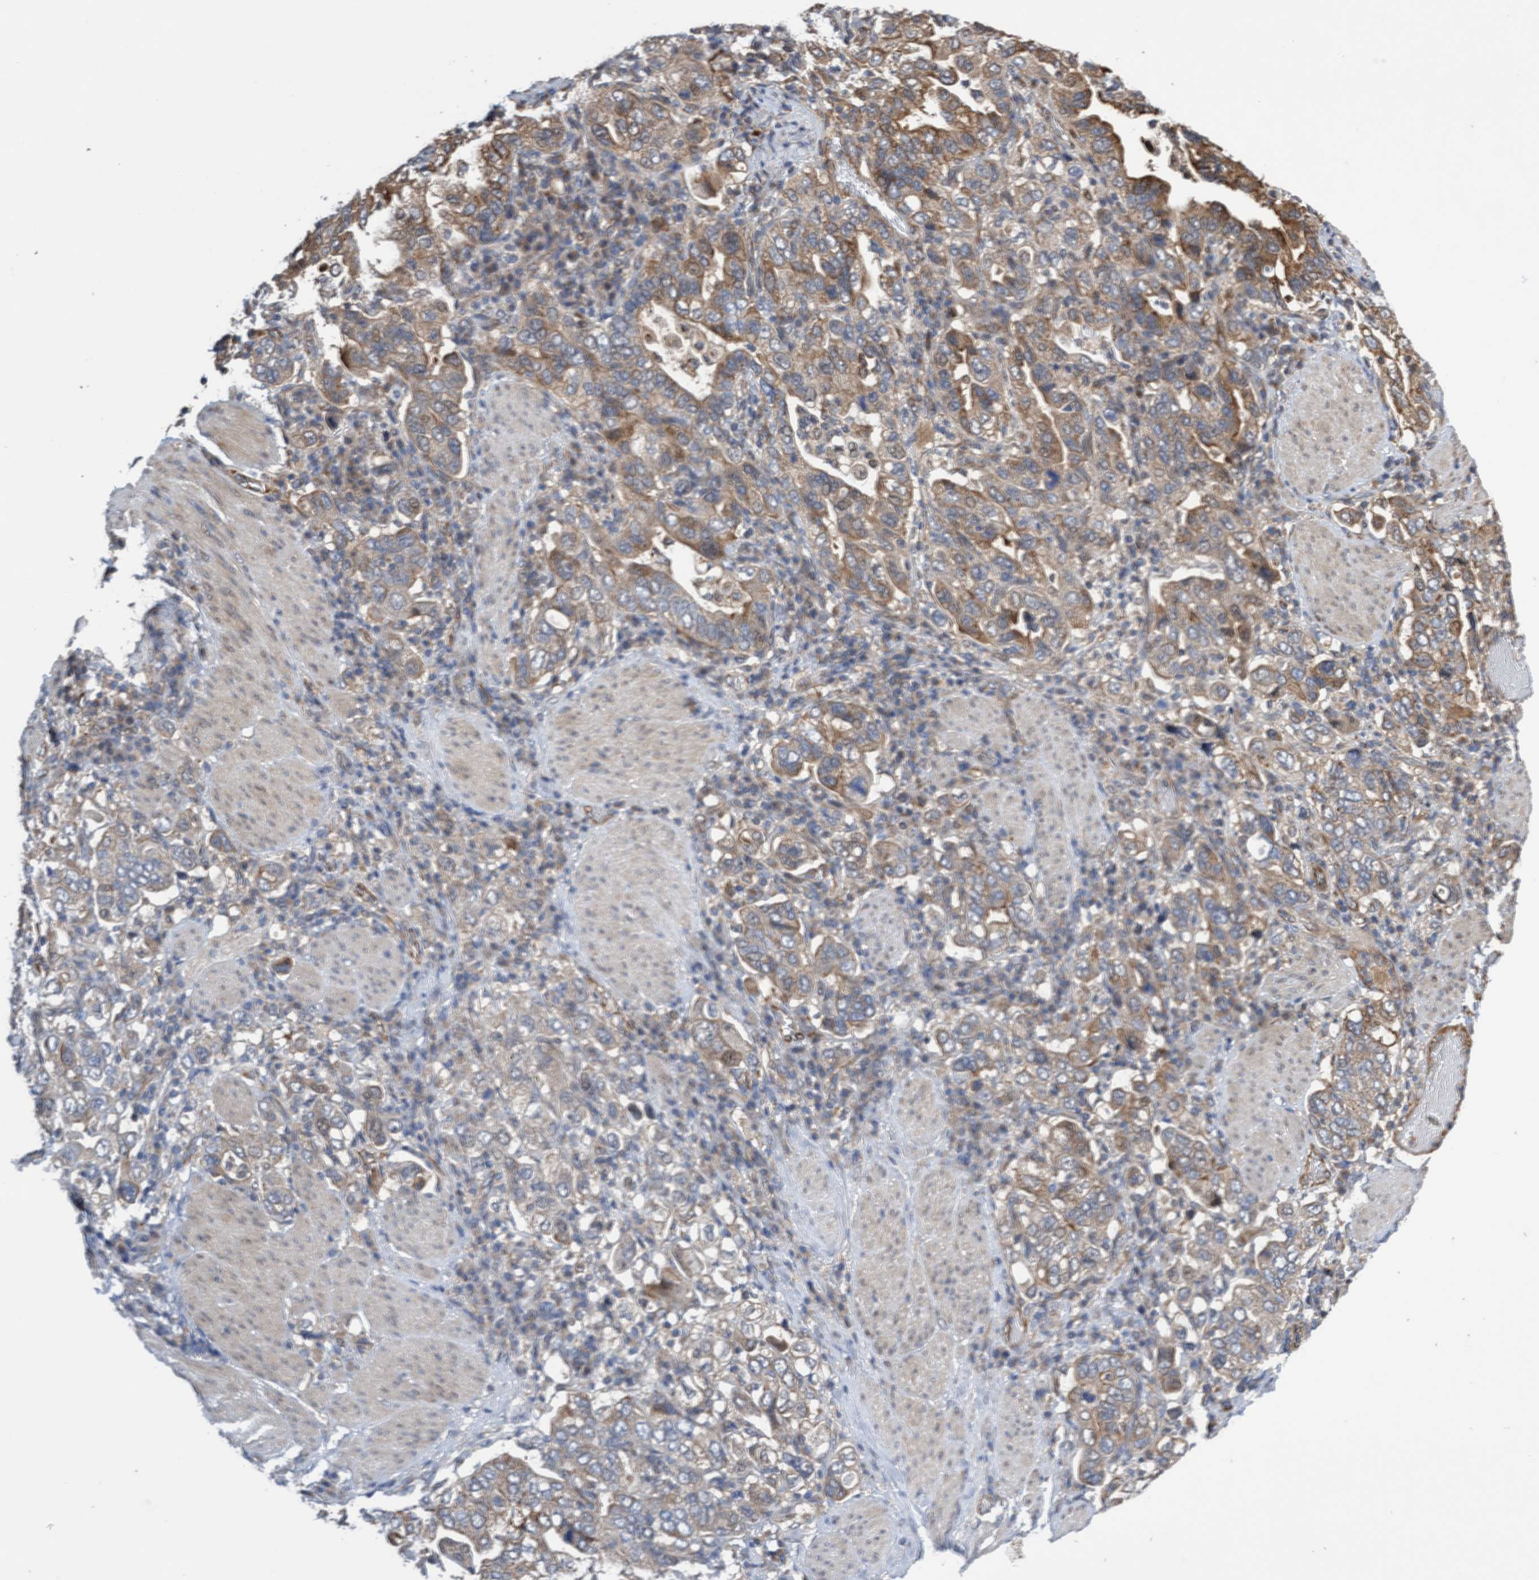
{"staining": {"intensity": "moderate", "quantity": "25%-75%", "location": "cytoplasmic/membranous"}, "tissue": "stomach cancer", "cell_type": "Tumor cells", "image_type": "cancer", "snomed": [{"axis": "morphology", "description": "Adenocarcinoma, NOS"}, {"axis": "topography", "description": "Stomach, upper"}], "caption": "Approximately 25%-75% of tumor cells in stomach adenocarcinoma exhibit moderate cytoplasmic/membranous protein positivity as visualized by brown immunohistochemical staining.", "gene": "ITFG1", "patient": {"sex": "male", "age": 62}}